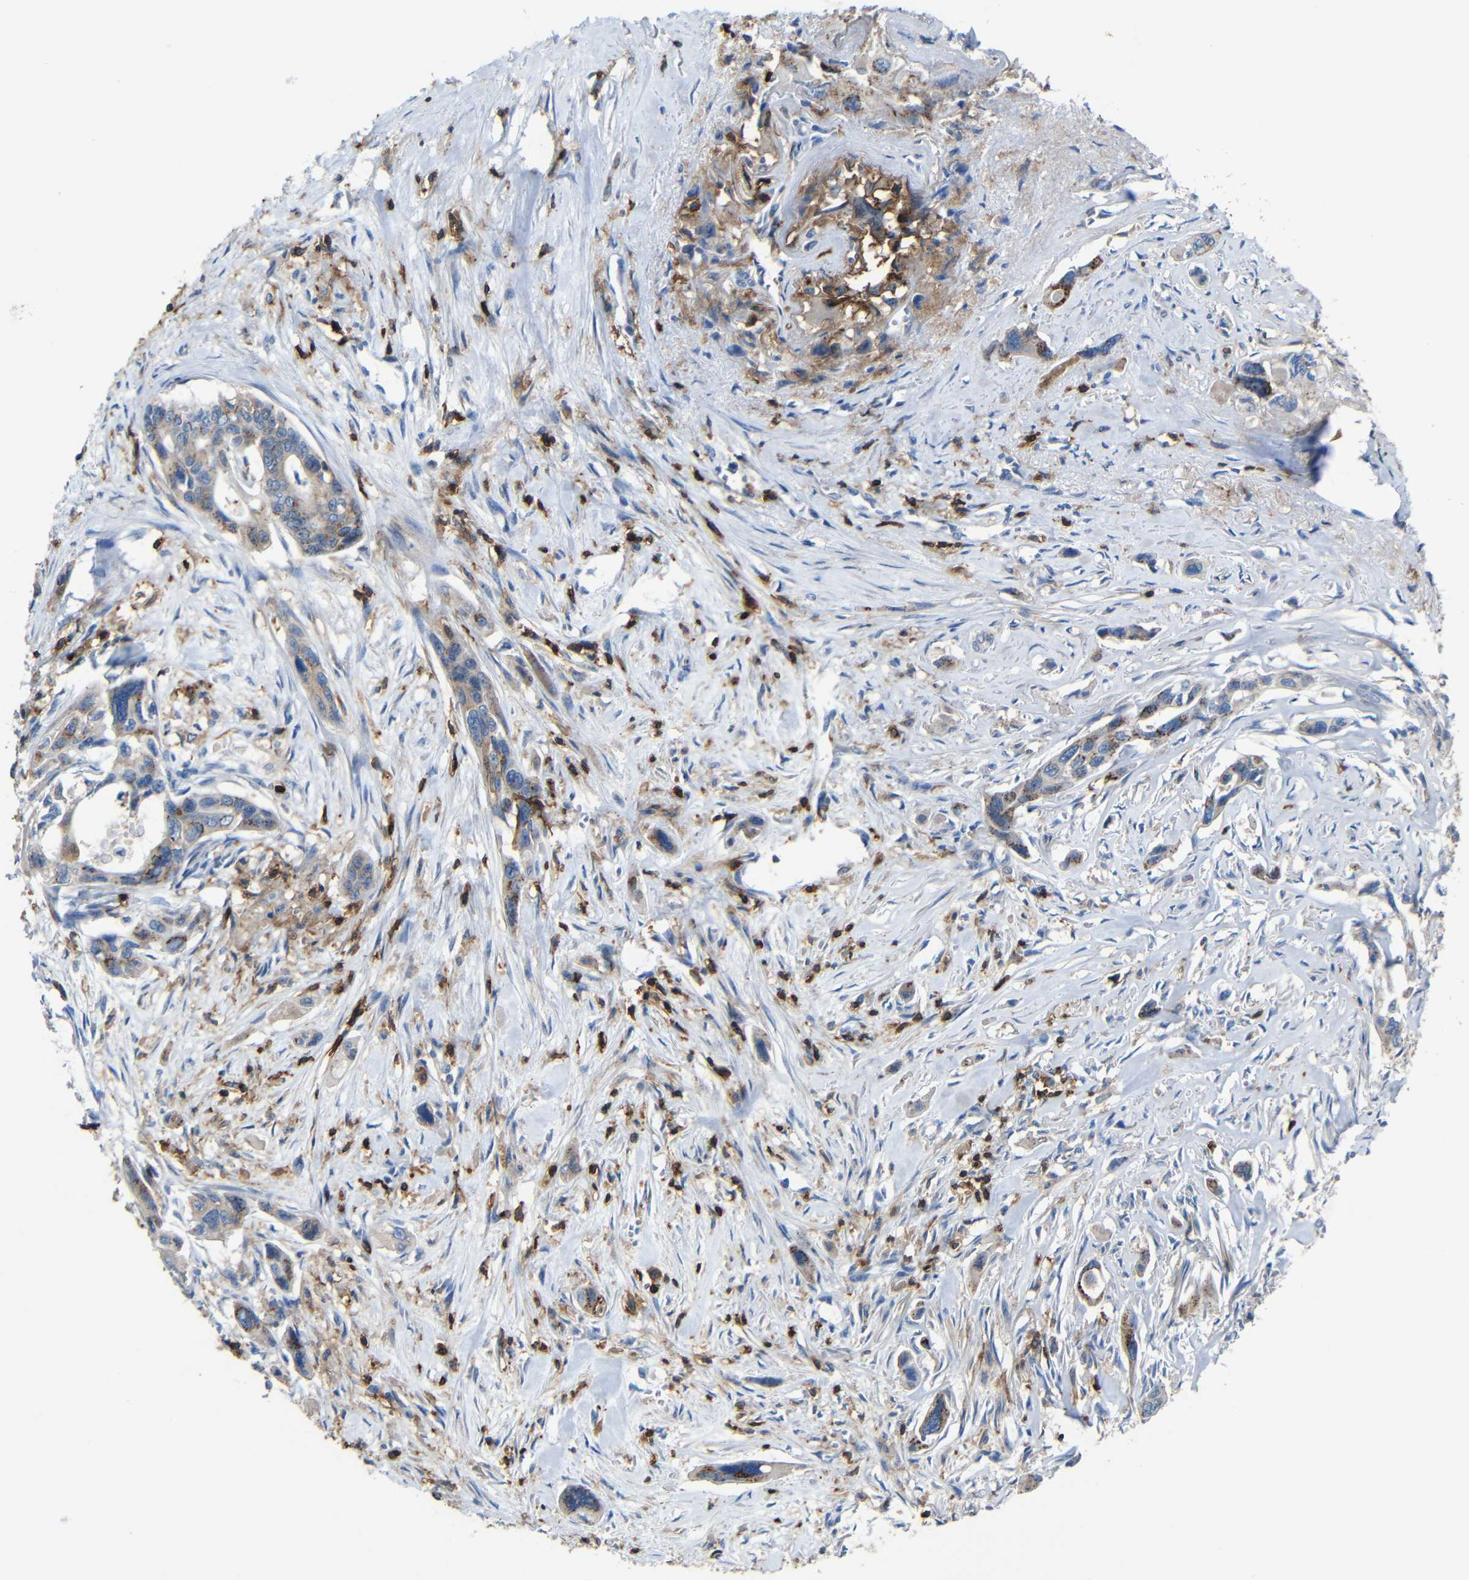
{"staining": {"intensity": "weak", "quantity": "25%-75%", "location": "cytoplasmic/membranous"}, "tissue": "pancreatic cancer", "cell_type": "Tumor cells", "image_type": "cancer", "snomed": [{"axis": "morphology", "description": "Adenocarcinoma, NOS"}, {"axis": "topography", "description": "Pancreas"}], "caption": "Weak cytoplasmic/membranous protein staining is identified in approximately 25%-75% of tumor cells in pancreatic cancer. The staining was performed using DAB (3,3'-diaminobenzidine), with brown indicating positive protein expression. Nuclei are stained blue with hematoxylin.", "gene": "P2RY12", "patient": {"sex": "male", "age": 73}}